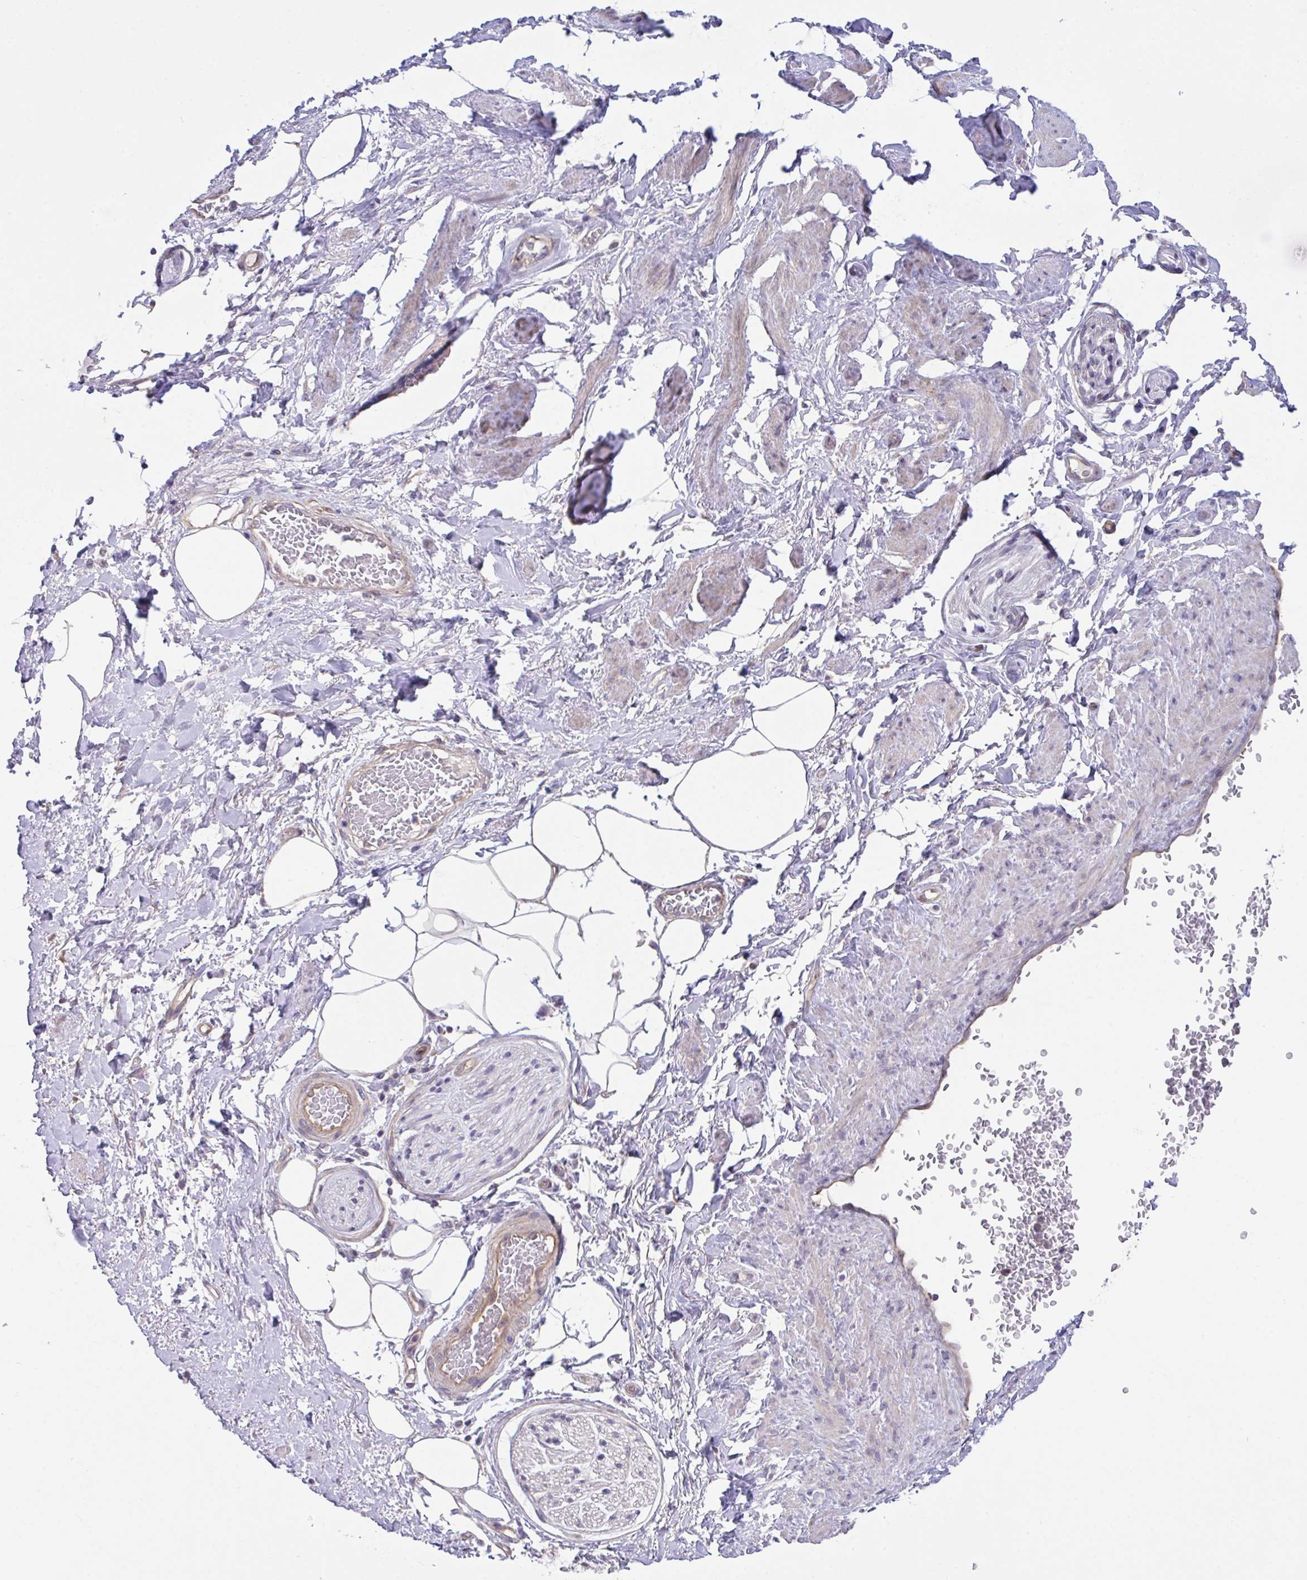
{"staining": {"intensity": "negative", "quantity": "none", "location": "none"}, "tissue": "adipose tissue", "cell_type": "Adipocytes", "image_type": "normal", "snomed": [{"axis": "morphology", "description": "Normal tissue, NOS"}, {"axis": "topography", "description": "Vagina"}, {"axis": "topography", "description": "Peripheral nerve tissue"}], "caption": "Adipose tissue was stained to show a protein in brown. There is no significant positivity in adipocytes. (Stains: DAB IHC with hematoxylin counter stain, Microscopy: brightfield microscopy at high magnification).", "gene": "RHOXF1", "patient": {"sex": "female", "age": 71}}